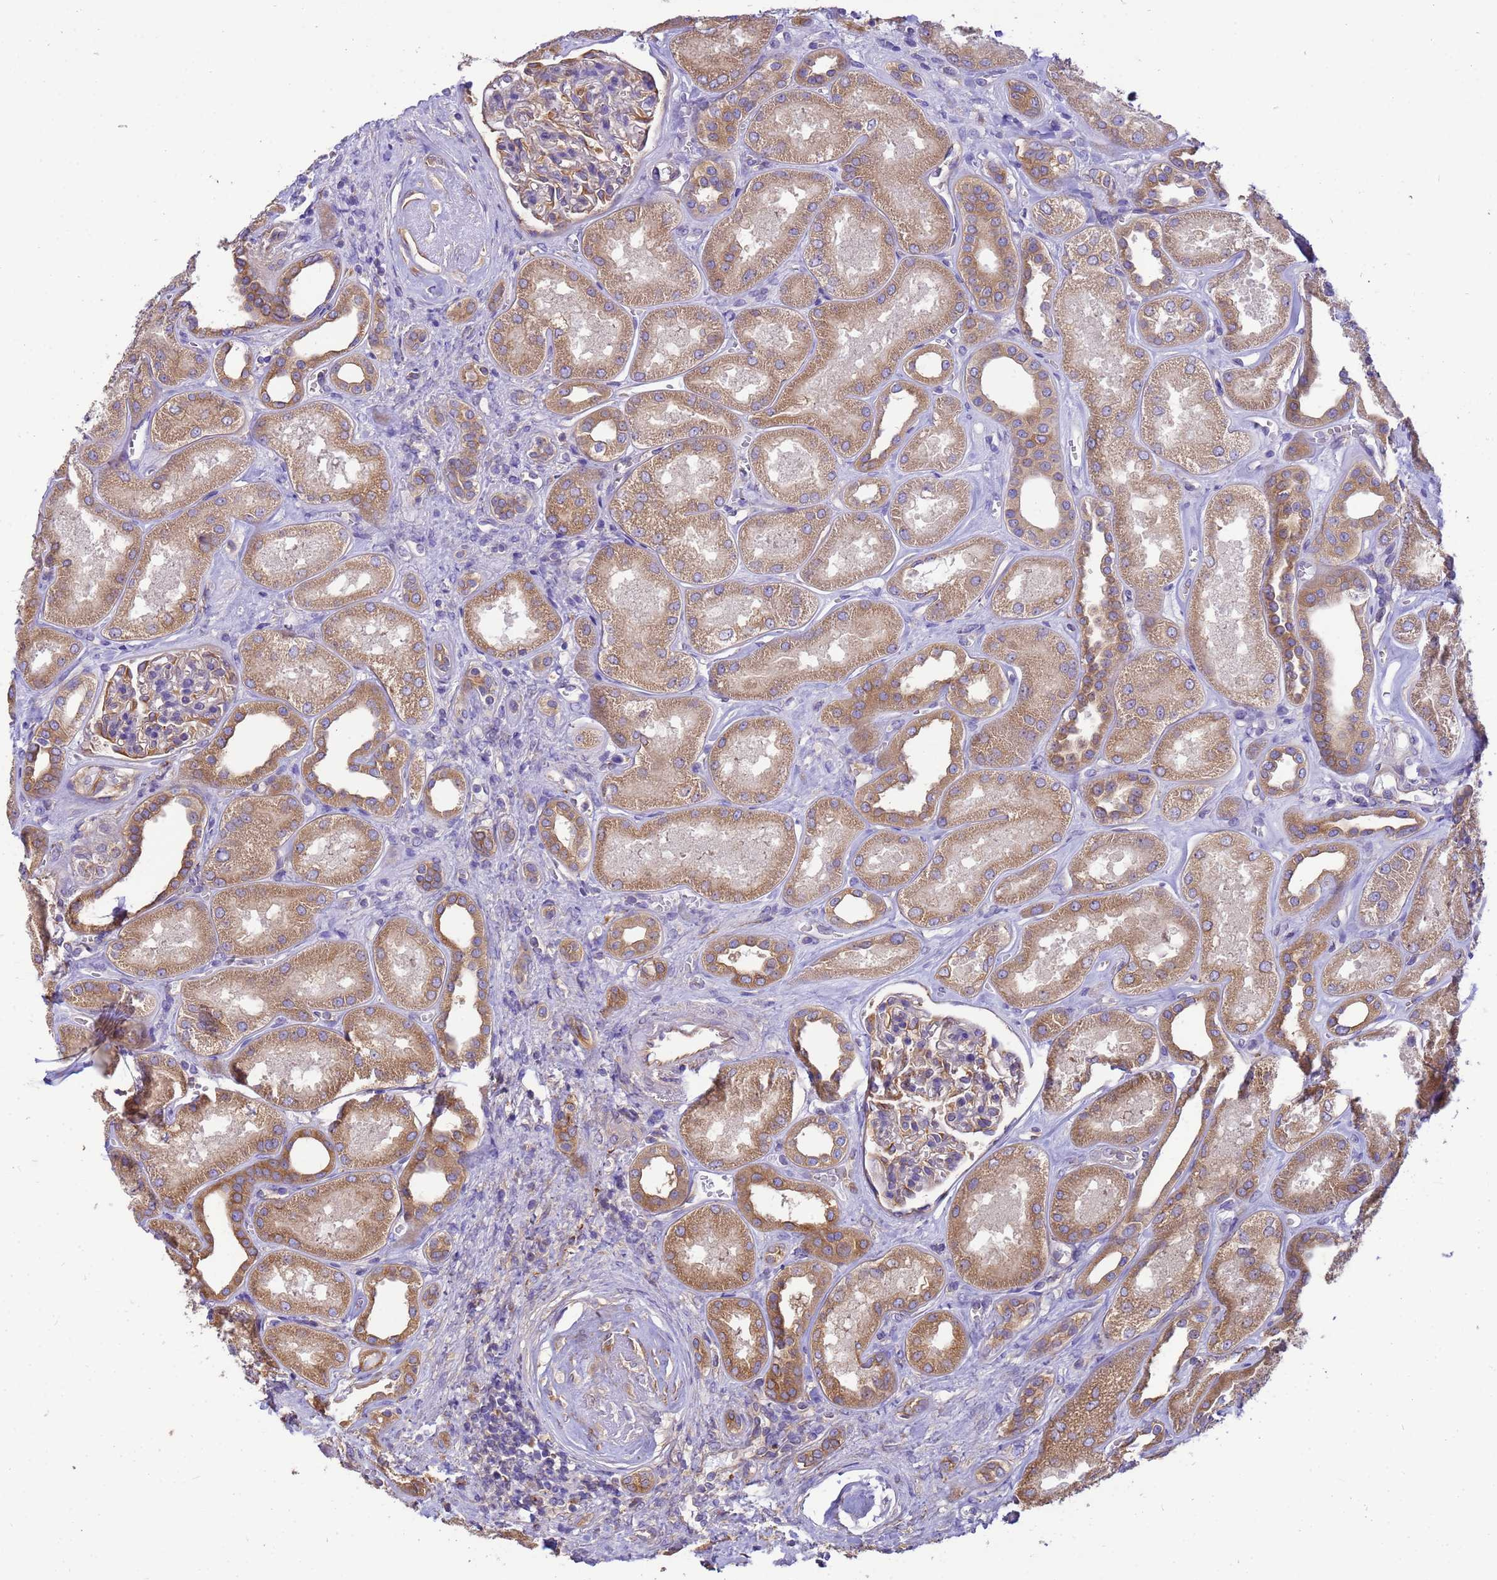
{"staining": {"intensity": "weak", "quantity": "25%-75%", "location": "cytoplasmic/membranous"}, "tissue": "kidney", "cell_type": "Cells in glomeruli", "image_type": "normal", "snomed": [{"axis": "morphology", "description": "Normal tissue, NOS"}, {"axis": "morphology", "description": "Adenocarcinoma, NOS"}, {"axis": "topography", "description": "Kidney"}], "caption": "Cells in glomeruli exhibit weak cytoplasmic/membranous staining in approximately 25%-75% of cells in normal kidney. Nuclei are stained in blue.", "gene": "ENSG00000198211", "patient": {"sex": "female", "age": 68}}